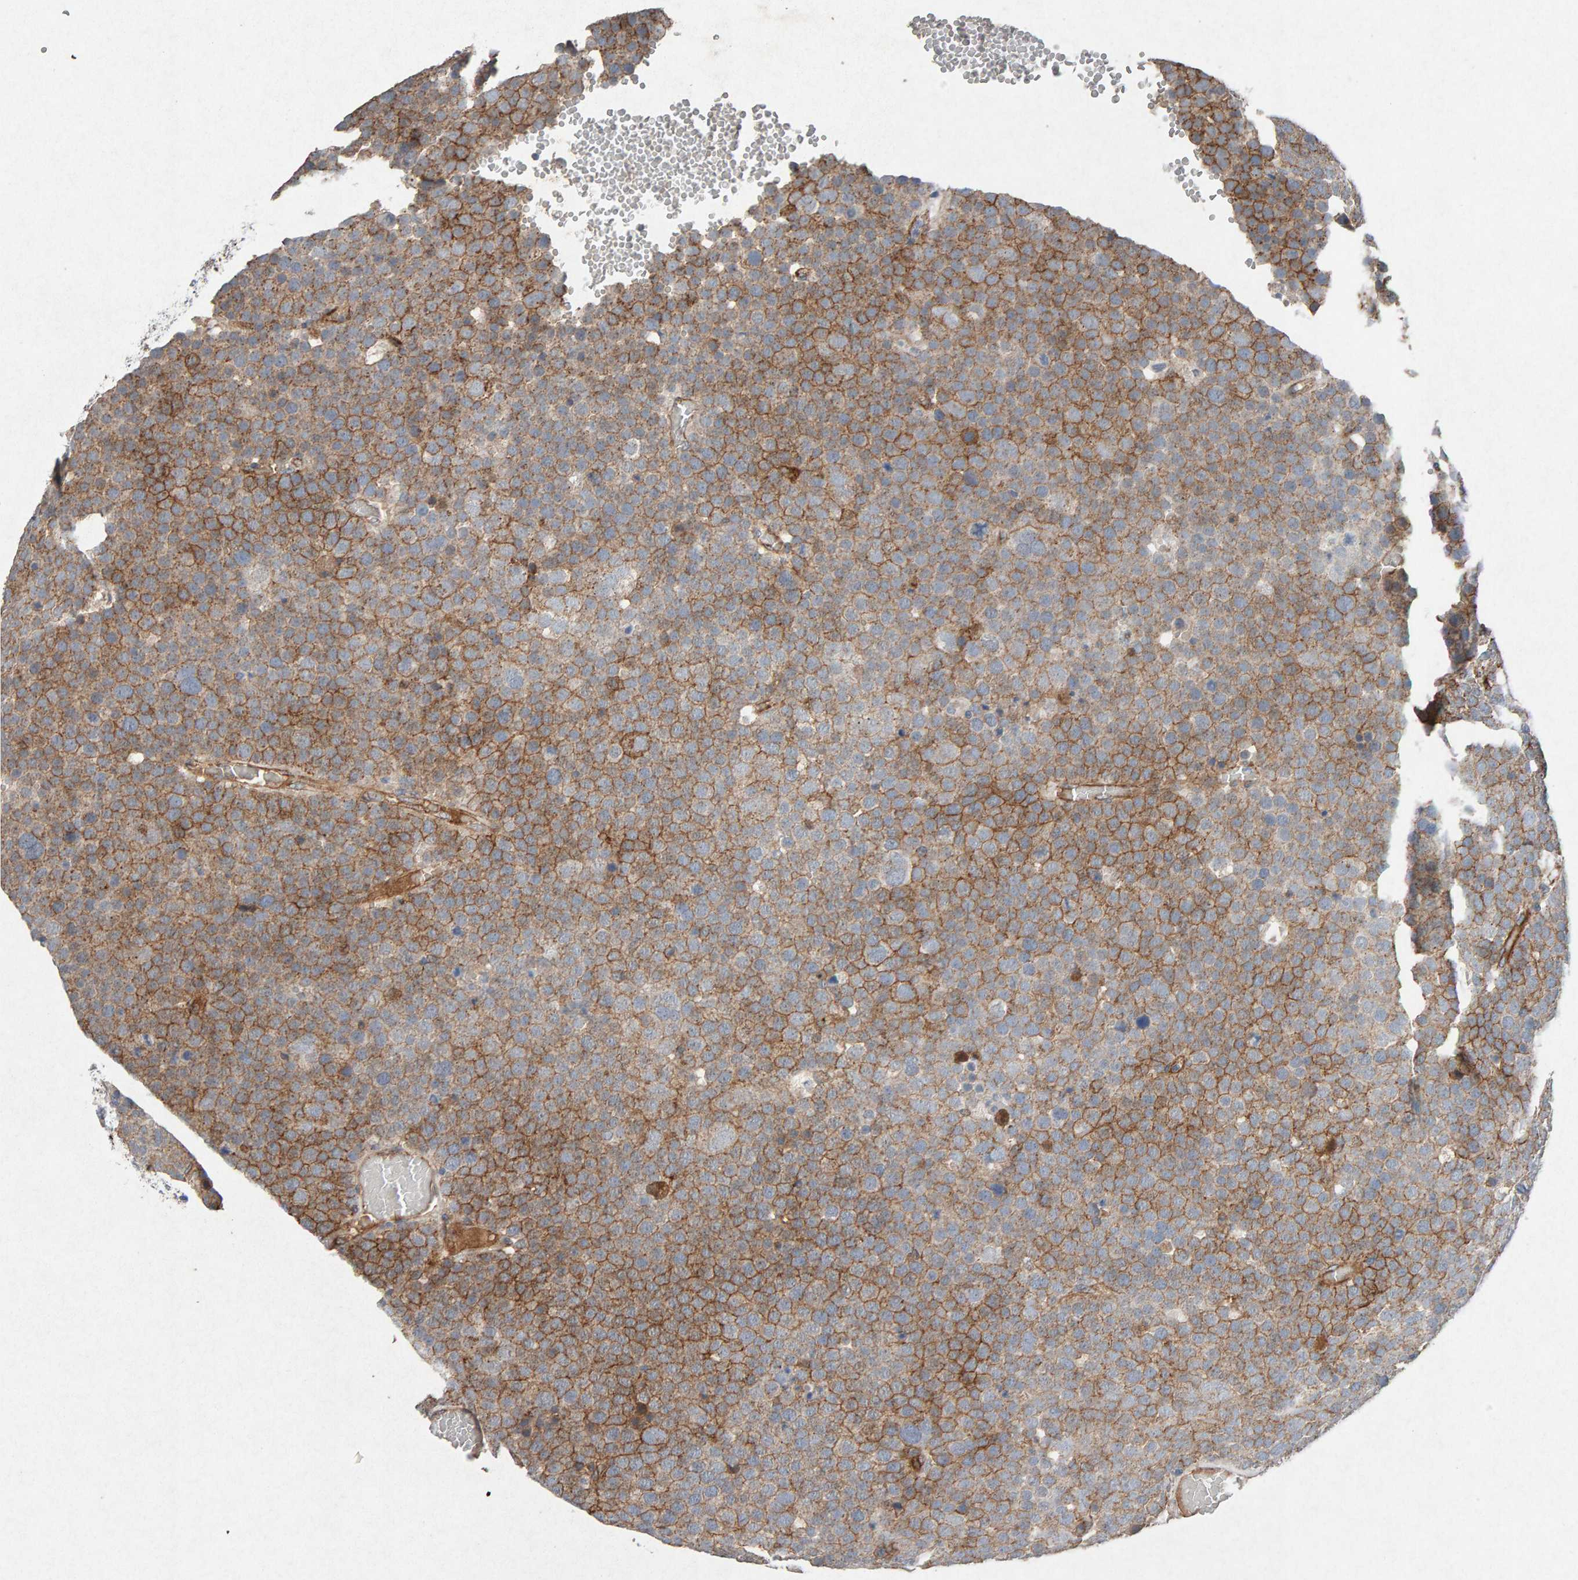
{"staining": {"intensity": "moderate", "quantity": "25%-75%", "location": "cytoplasmic/membranous"}, "tissue": "testis cancer", "cell_type": "Tumor cells", "image_type": "cancer", "snomed": [{"axis": "morphology", "description": "Seminoma, NOS"}, {"axis": "topography", "description": "Testis"}], "caption": "Protein staining of testis seminoma tissue reveals moderate cytoplasmic/membranous positivity in approximately 25%-75% of tumor cells.", "gene": "PTPRM", "patient": {"sex": "male", "age": 71}}